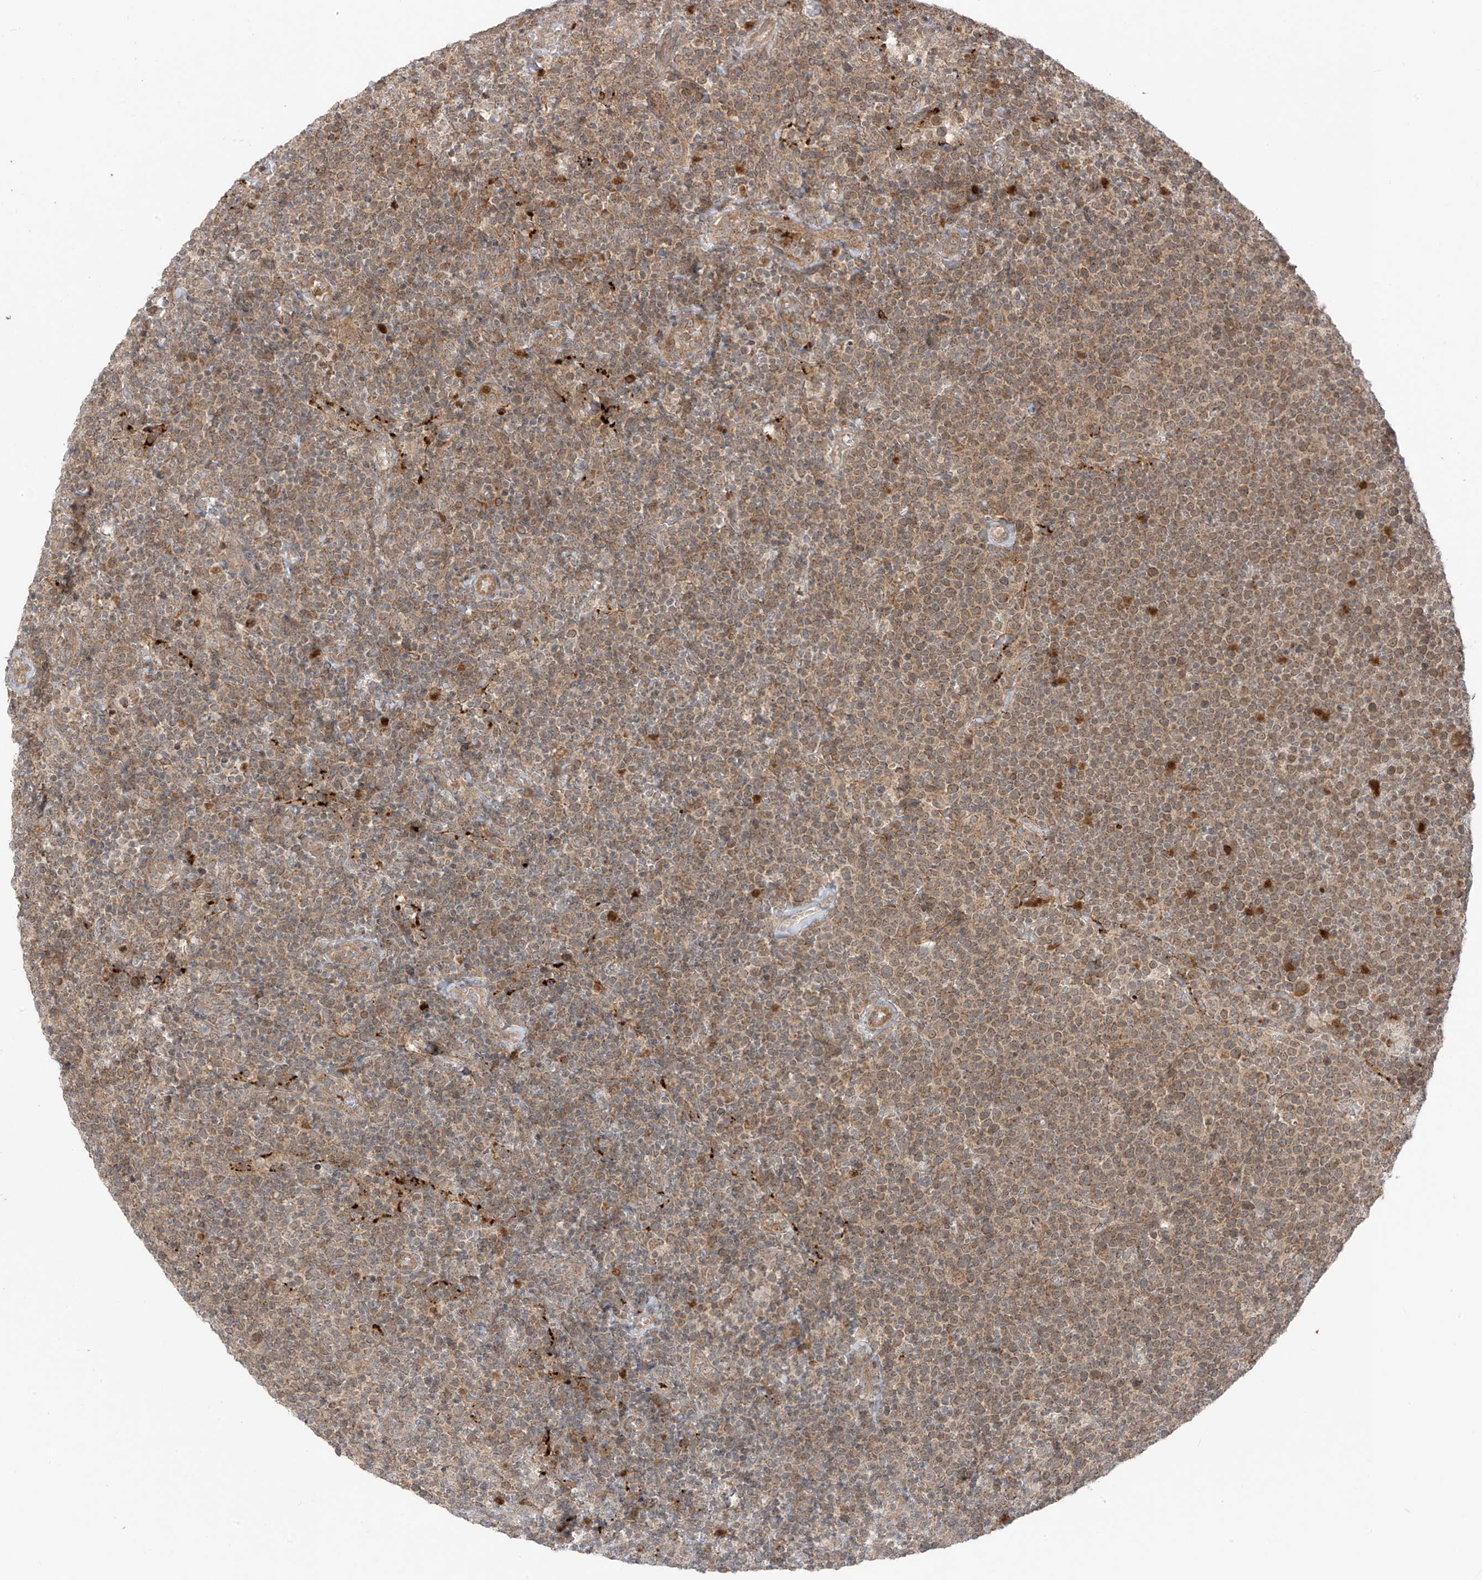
{"staining": {"intensity": "moderate", "quantity": ">75%", "location": "cytoplasmic/membranous"}, "tissue": "lymphoma", "cell_type": "Tumor cells", "image_type": "cancer", "snomed": [{"axis": "morphology", "description": "Malignant lymphoma, non-Hodgkin's type, High grade"}, {"axis": "topography", "description": "Lymph node"}], "caption": "Malignant lymphoma, non-Hodgkin's type (high-grade) stained with DAB (3,3'-diaminobenzidine) immunohistochemistry (IHC) demonstrates medium levels of moderate cytoplasmic/membranous expression in approximately >75% of tumor cells. Nuclei are stained in blue.", "gene": "PDE11A", "patient": {"sex": "male", "age": 61}}